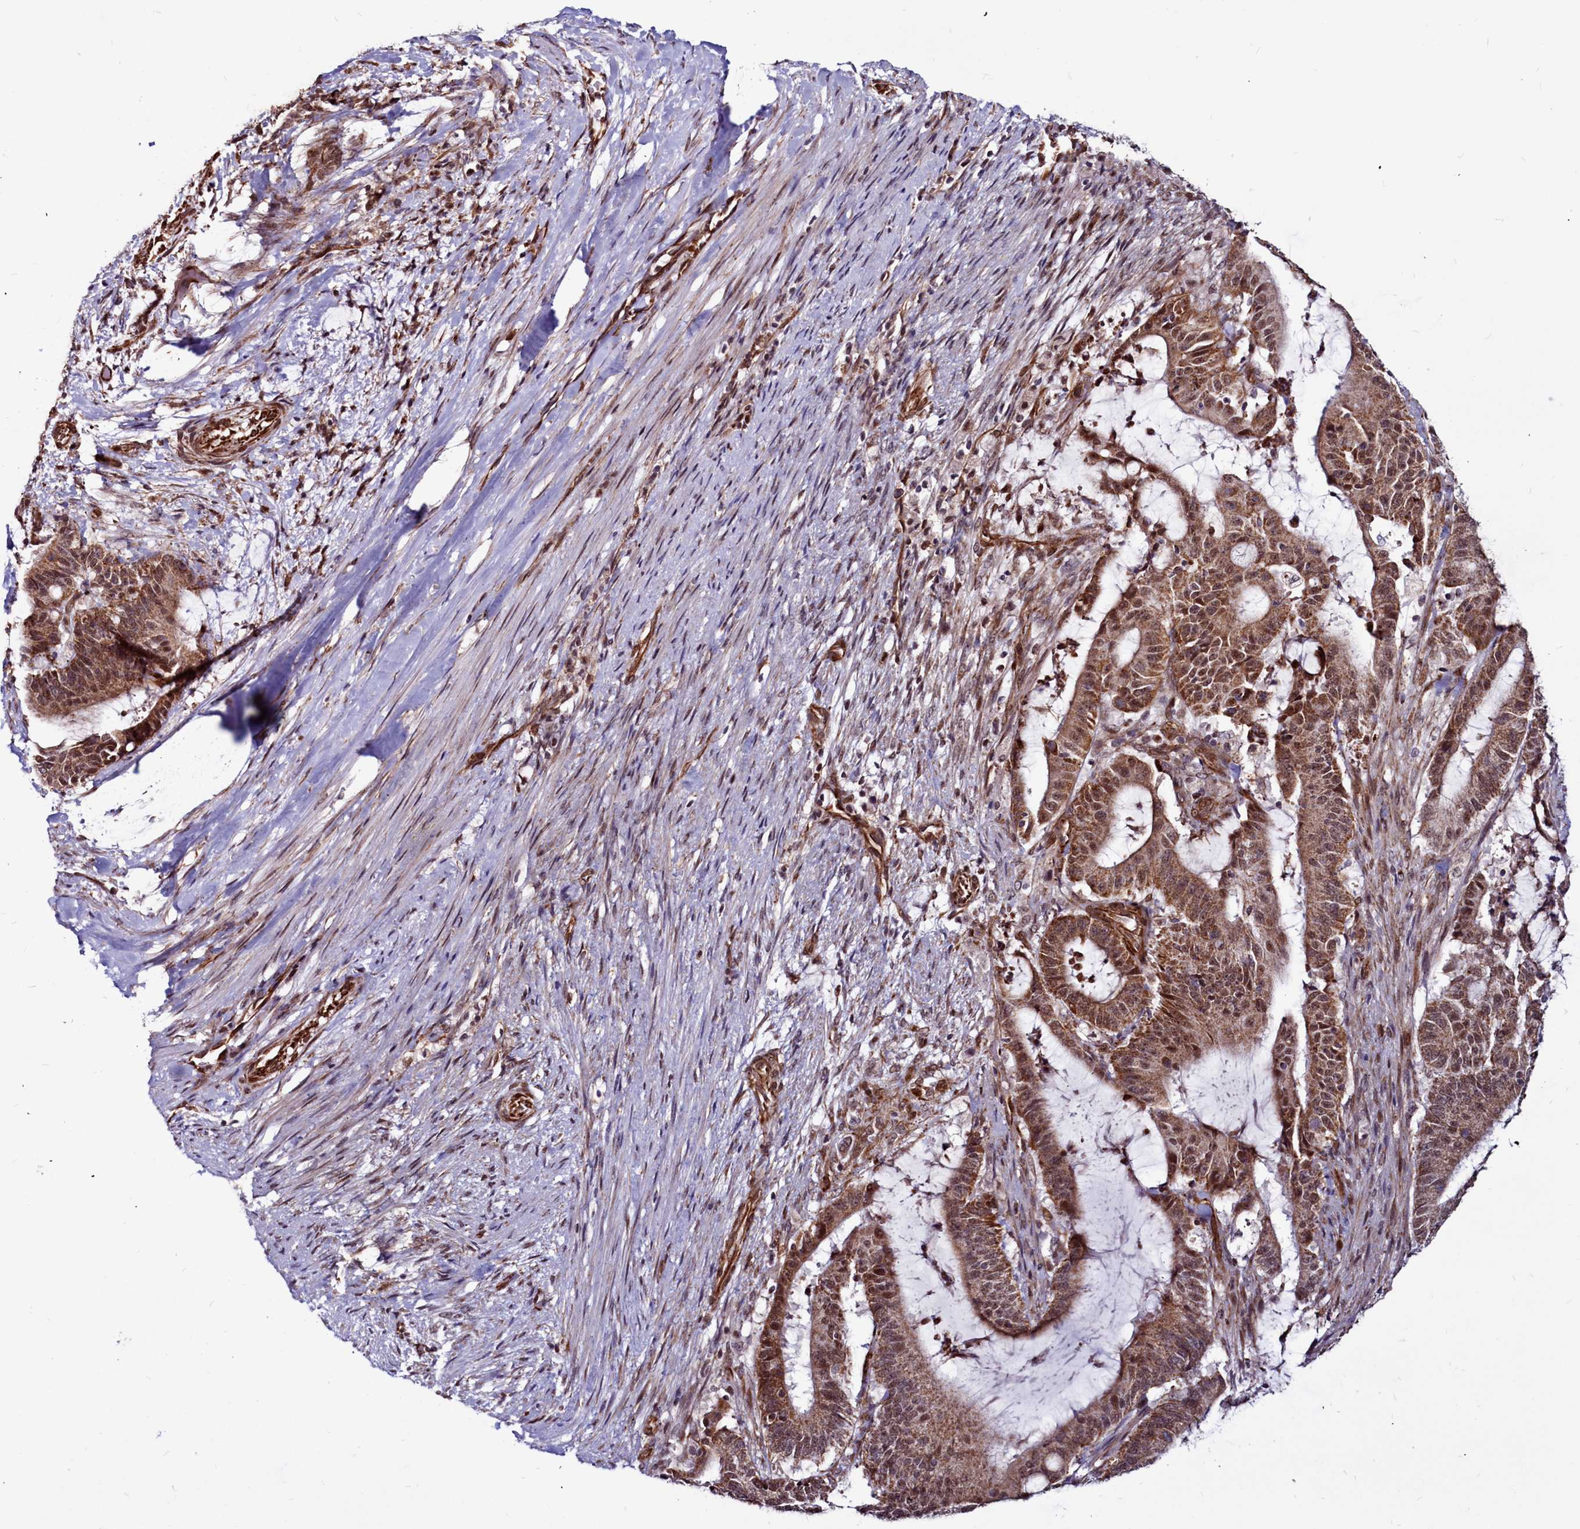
{"staining": {"intensity": "moderate", "quantity": ">75%", "location": "cytoplasmic/membranous,nuclear"}, "tissue": "liver cancer", "cell_type": "Tumor cells", "image_type": "cancer", "snomed": [{"axis": "morphology", "description": "Normal tissue, NOS"}, {"axis": "morphology", "description": "Cholangiocarcinoma"}, {"axis": "topography", "description": "Liver"}, {"axis": "topography", "description": "Peripheral nerve tissue"}], "caption": "The image displays a brown stain indicating the presence of a protein in the cytoplasmic/membranous and nuclear of tumor cells in cholangiocarcinoma (liver).", "gene": "CLK3", "patient": {"sex": "female", "age": 73}}